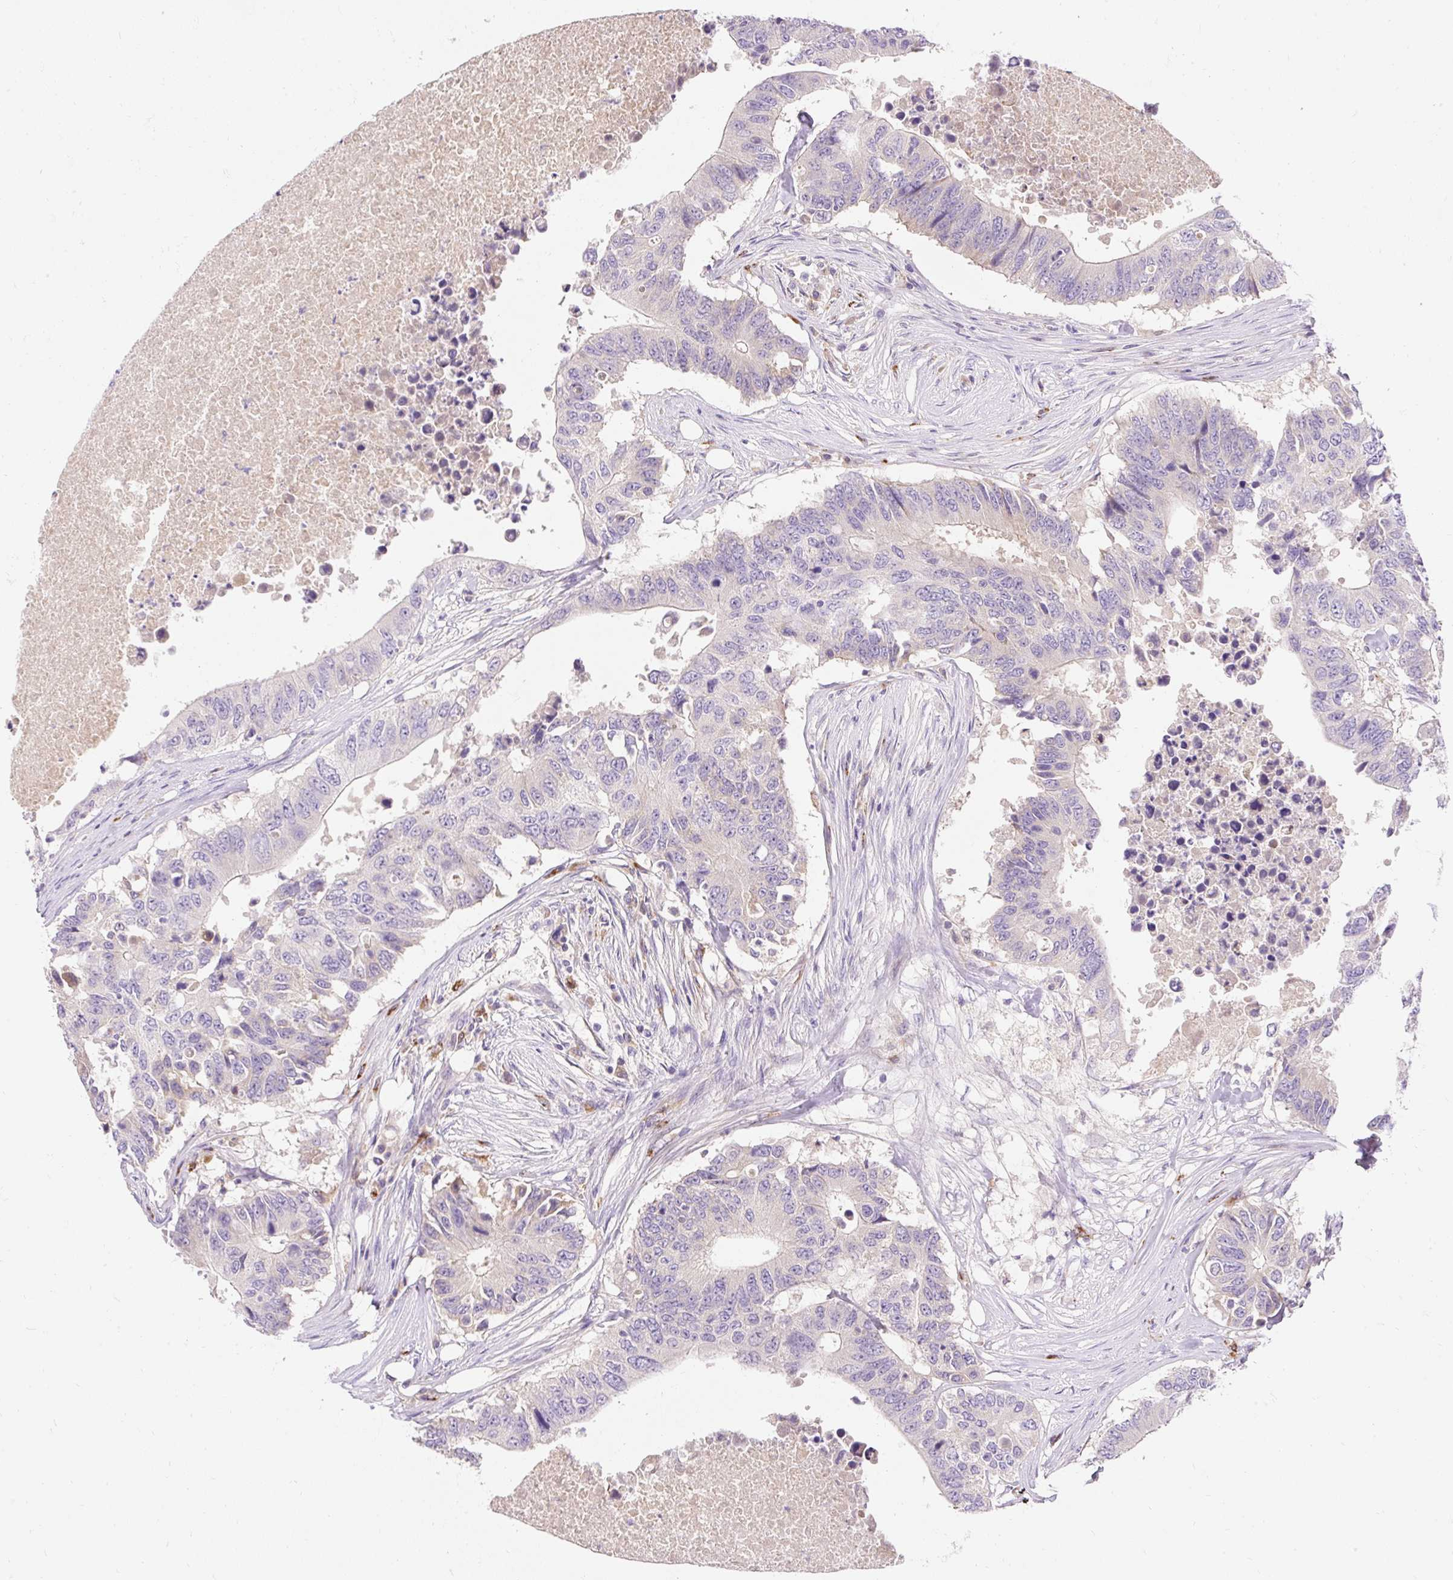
{"staining": {"intensity": "negative", "quantity": "none", "location": "none"}, "tissue": "colorectal cancer", "cell_type": "Tumor cells", "image_type": "cancer", "snomed": [{"axis": "morphology", "description": "Adenocarcinoma, NOS"}, {"axis": "topography", "description": "Colon"}], "caption": "Immunohistochemical staining of colorectal adenocarcinoma exhibits no significant positivity in tumor cells.", "gene": "TMEM150C", "patient": {"sex": "male", "age": 71}}